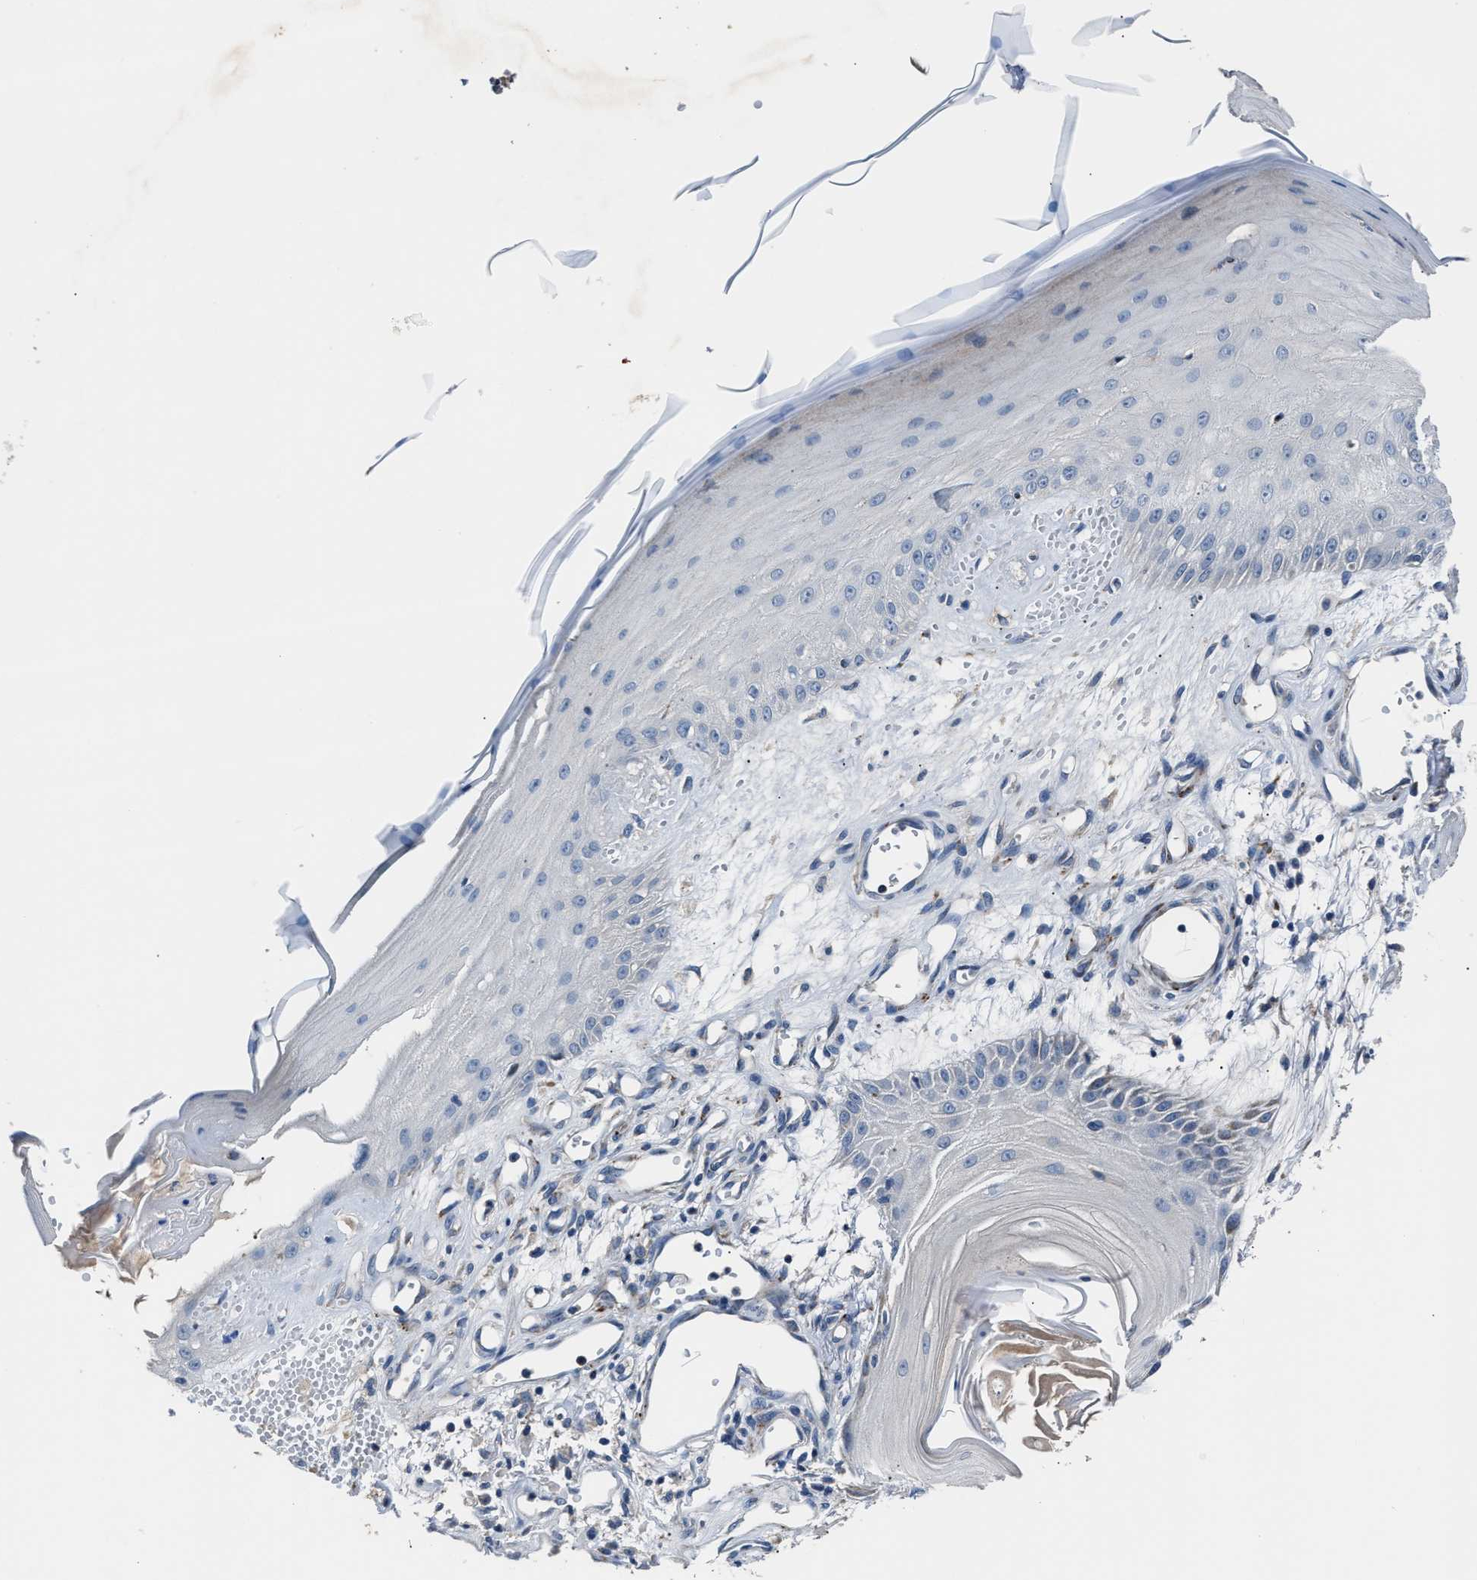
{"staining": {"intensity": "negative", "quantity": "none", "location": "none"}, "tissue": "skin cancer", "cell_type": "Tumor cells", "image_type": "cancer", "snomed": [{"axis": "morphology", "description": "Squamous cell carcinoma, NOS"}, {"axis": "topography", "description": "Skin"}], "caption": "Protein analysis of skin cancer demonstrates no significant expression in tumor cells. (DAB (3,3'-diaminobenzidine) immunohistochemistry (IHC), high magnification).", "gene": "DNAJC24", "patient": {"sex": "male", "age": 74}}